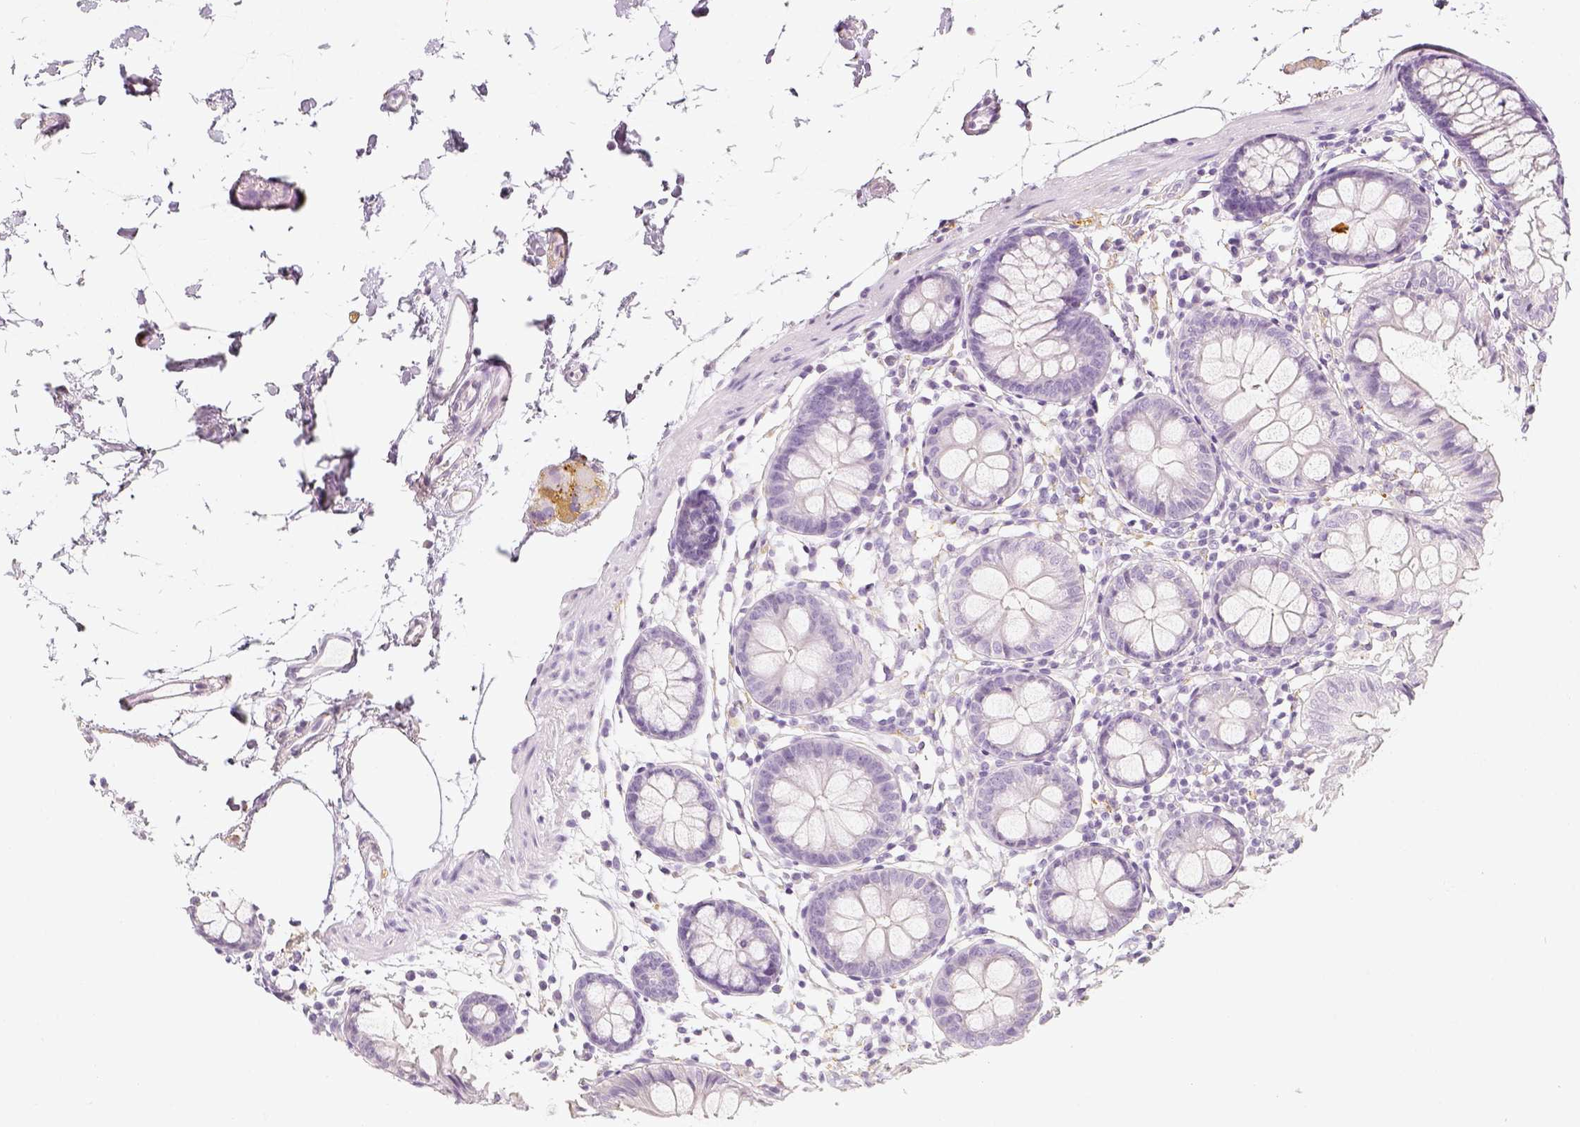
{"staining": {"intensity": "negative", "quantity": "none", "location": "none"}, "tissue": "colon", "cell_type": "Endothelial cells", "image_type": "normal", "snomed": [{"axis": "morphology", "description": "Normal tissue, NOS"}, {"axis": "topography", "description": "Colon"}], "caption": "This is an immunohistochemistry (IHC) image of benign colon. There is no staining in endothelial cells.", "gene": "NECAB2", "patient": {"sex": "female", "age": 84}}